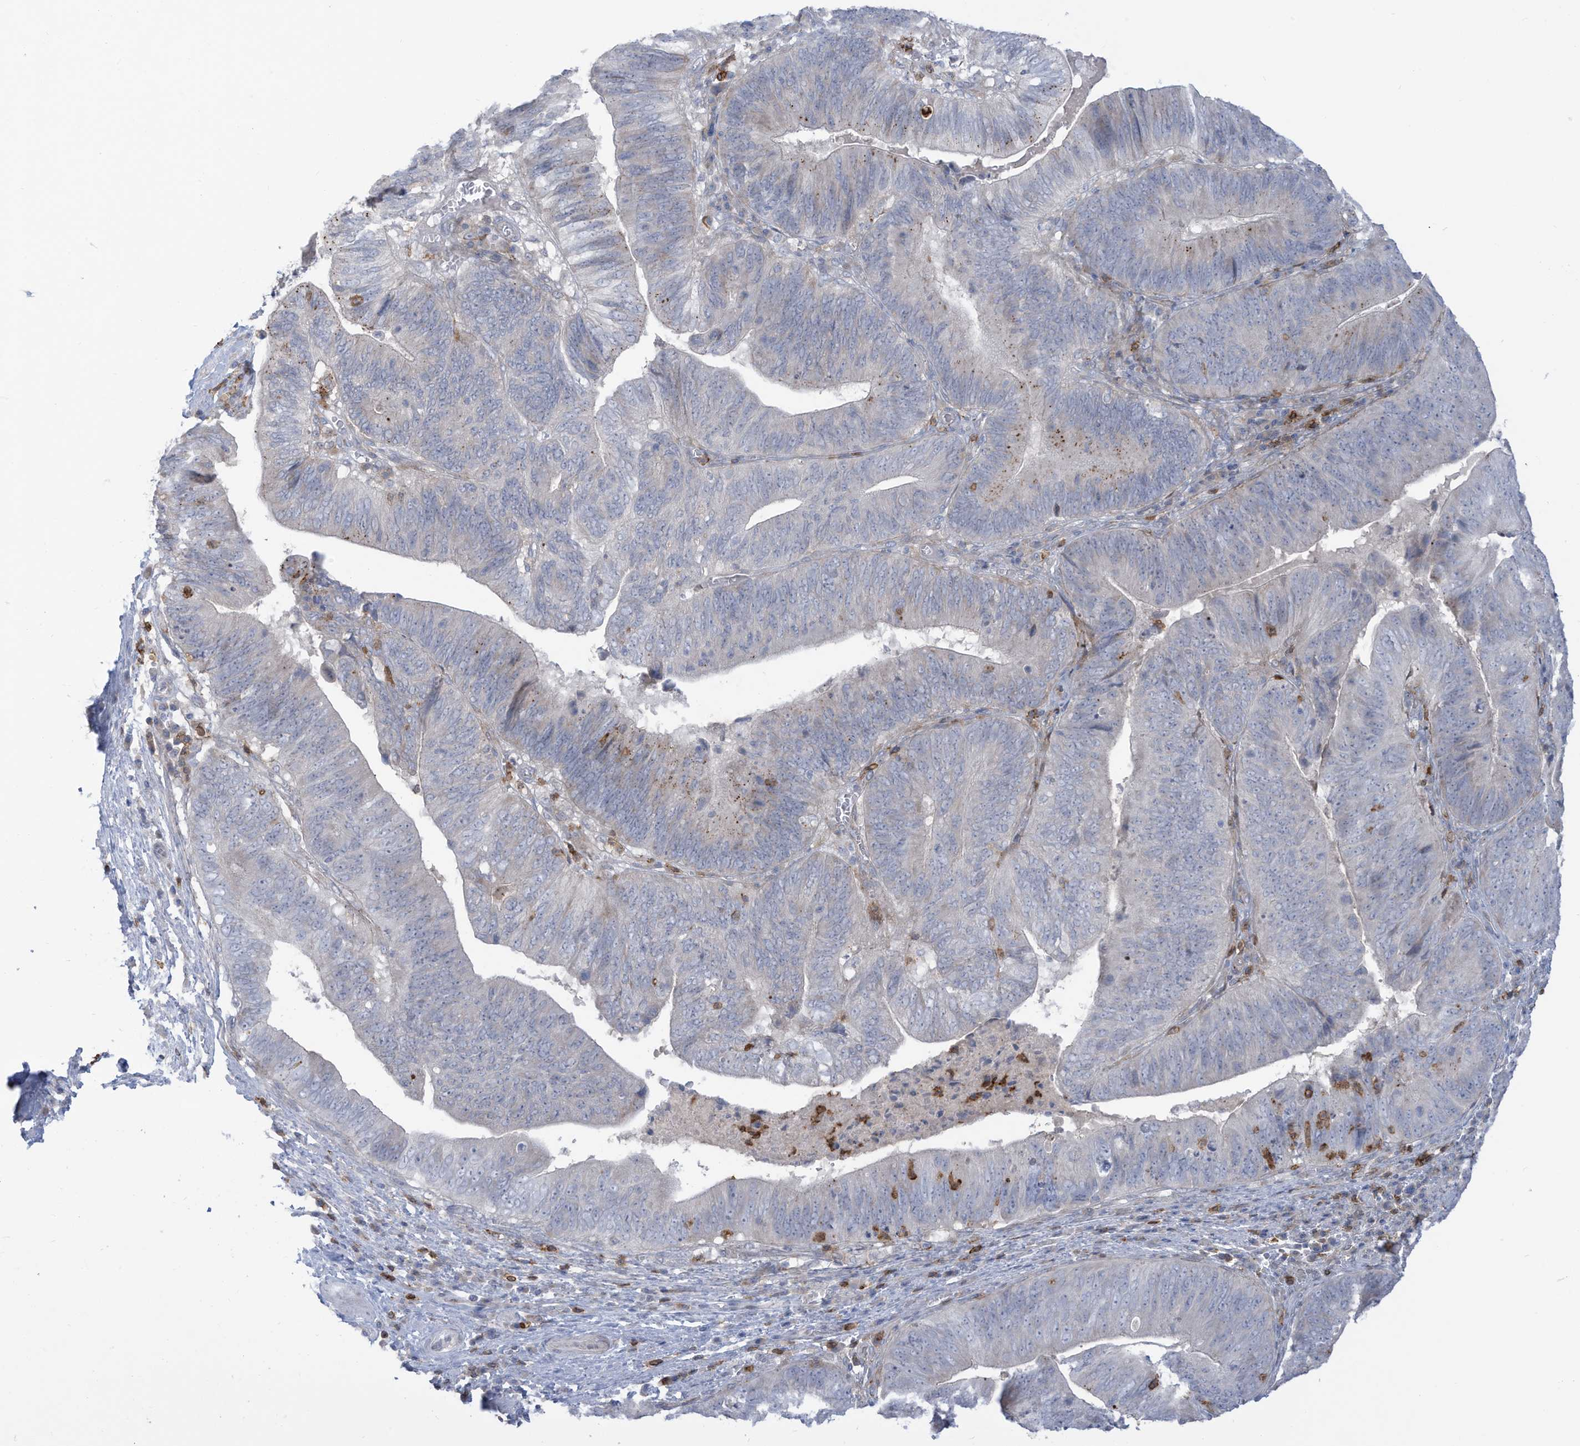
{"staining": {"intensity": "moderate", "quantity": "<25%", "location": "cytoplasmic/membranous"}, "tissue": "pancreatic cancer", "cell_type": "Tumor cells", "image_type": "cancer", "snomed": [{"axis": "morphology", "description": "Adenocarcinoma, NOS"}, {"axis": "topography", "description": "Pancreas"}], "caption": "Tumor cells reveal low levels of moderate cytoplasmic/membranous staining in about <25% of cells in human pancreatic adenocarcinoma. (Brightfield microscopy of DAB IHC at high magnification).", "gene": "NOTO", "patient": {"sex": "male", "age": 63}}